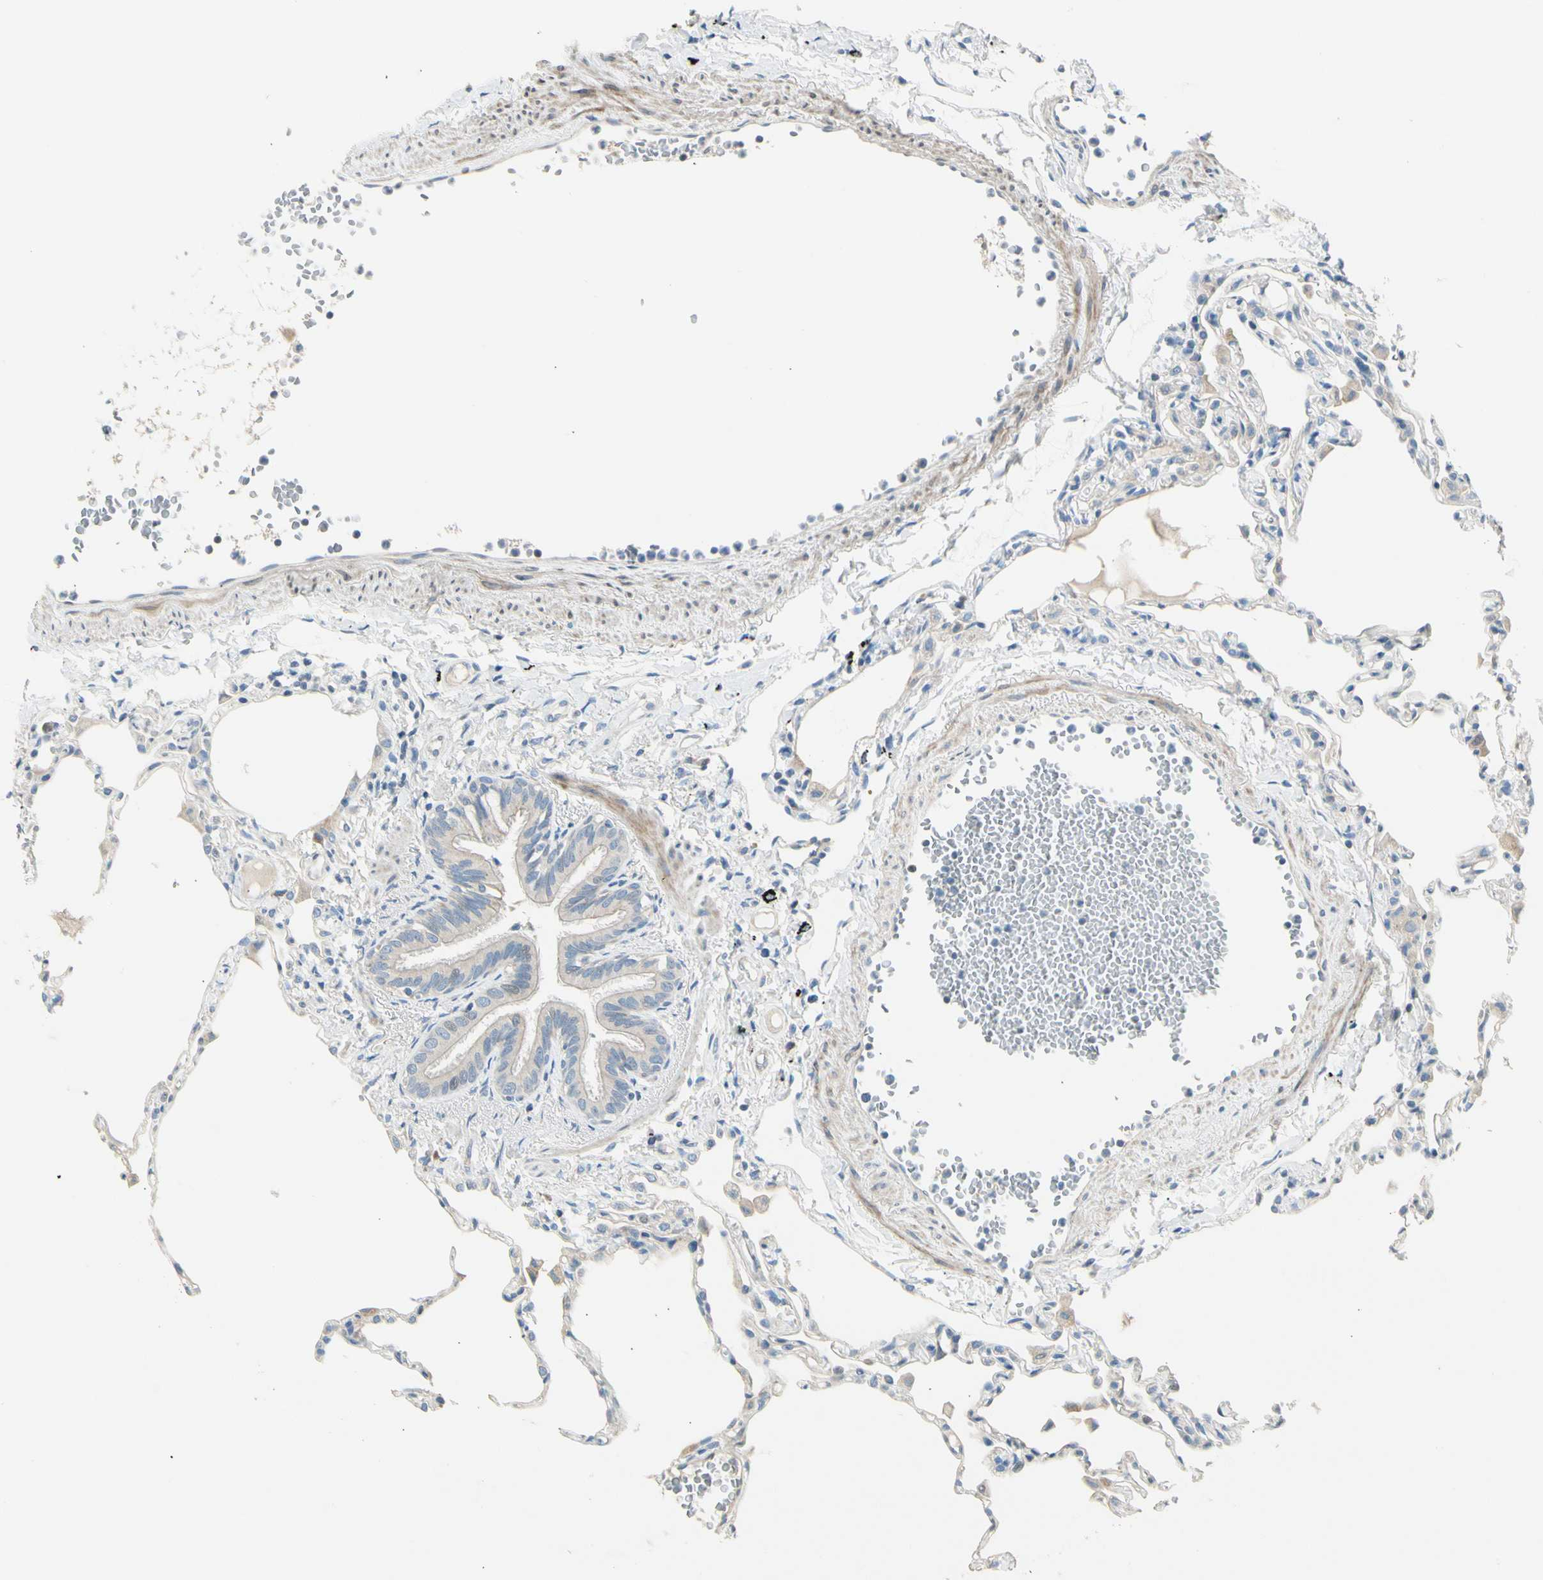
{"staining": {"intensity": "negative", "quantity": "none", "location": "none"}, "tissue": "lung", "cell_type": "Alveolar cells", "image_type": "normal", "snomed": [{"axis": "morphology", "description": "Normal tissue, NOS"}, {"axis": "topography", "description": "Lung"}], "caption": "IHC histopathology image of unremarkable human lung stained for a protein (brown), which shows no positivity in alveolar cells. The staining is performed using DAB brown chromogen with nuclei counter-stained in using hematoxylin.", "gene": "ADGRA3", "patient": {"sex": "female", "age": 49}}